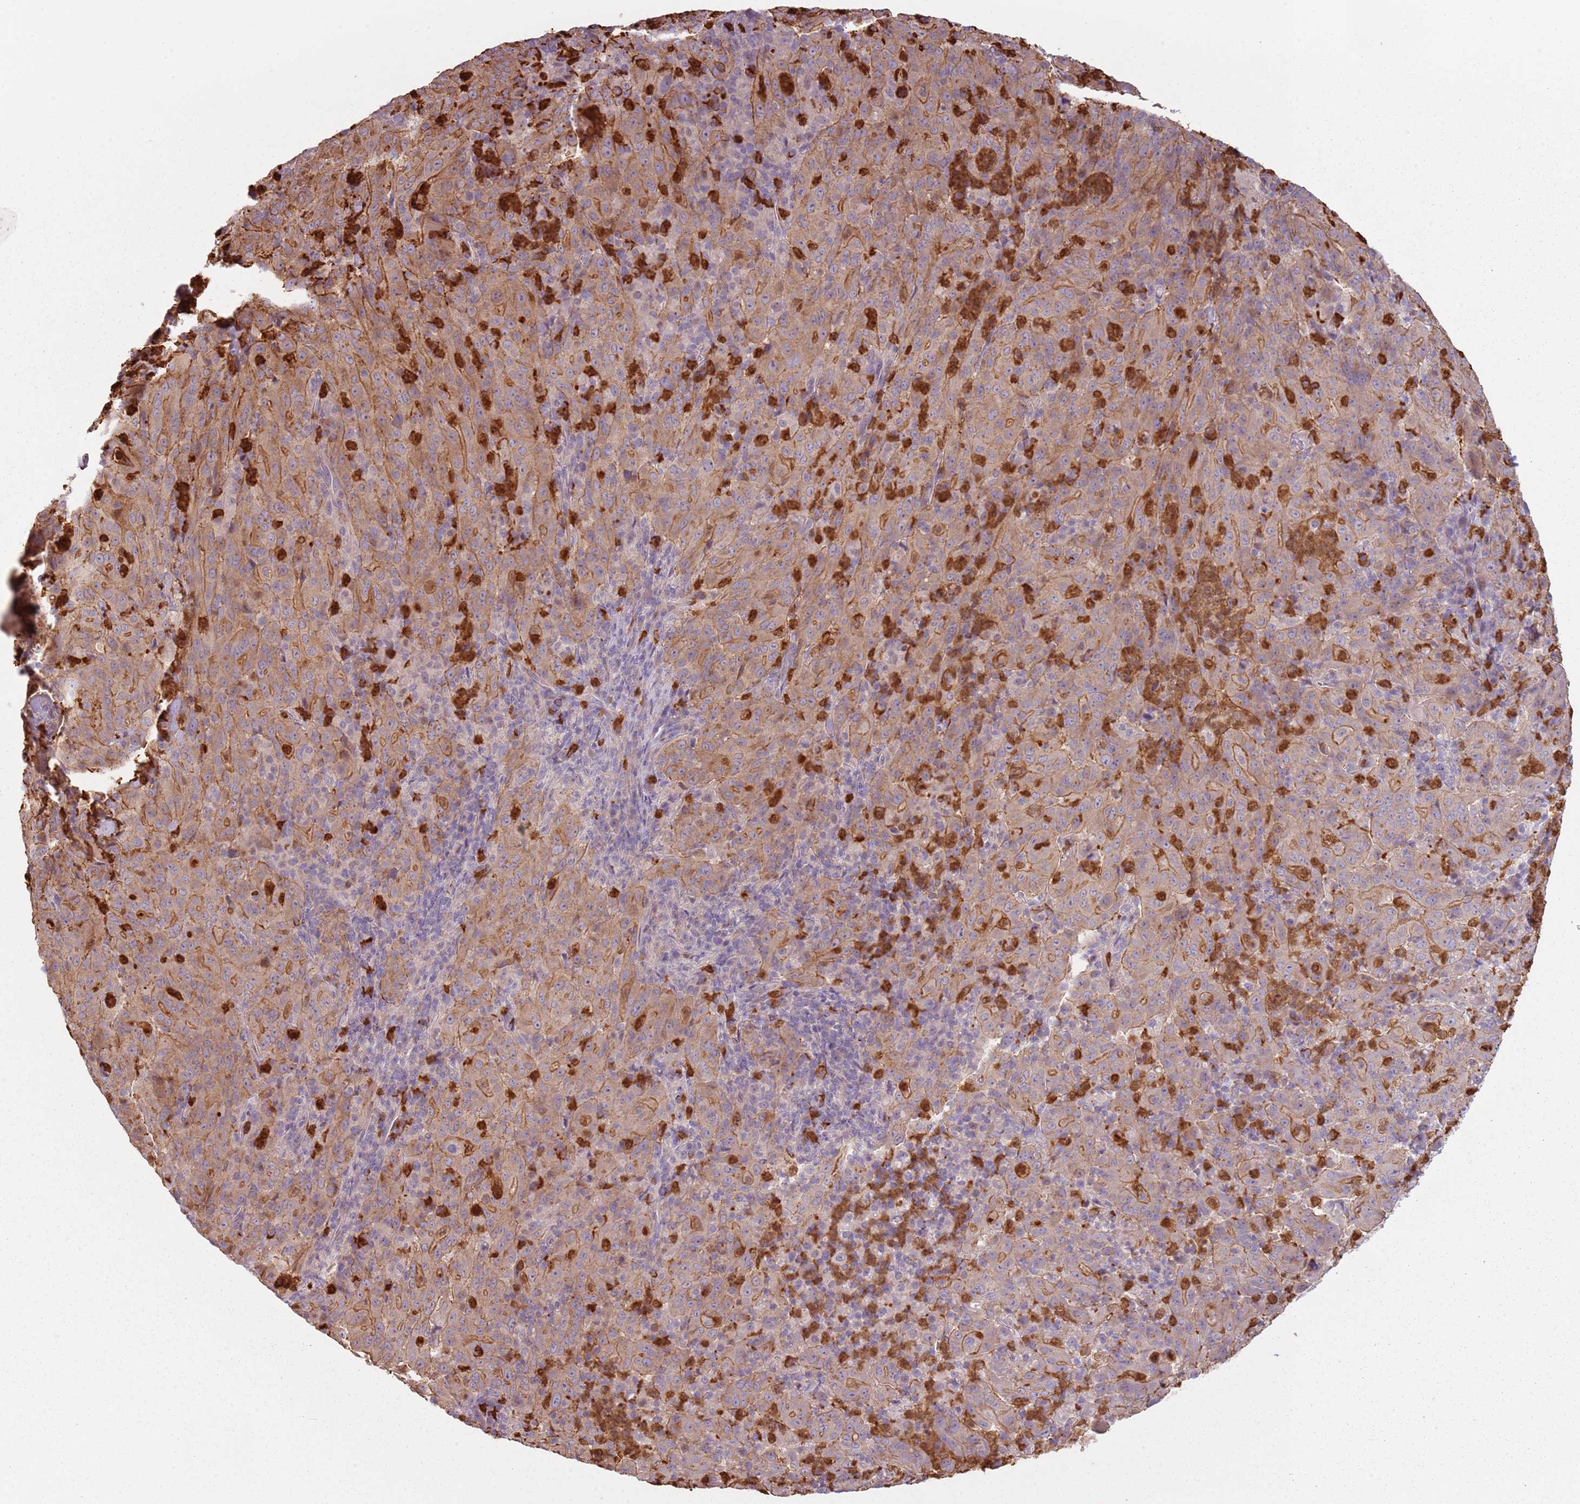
{"staining": {"intensity": "moderate", "quantity": ">75%", "location": "cytoplasmic/membranous"}, "tissue": "pancreatic cancer", "cell_type": "Tumor cells", "image_type": "cancer", "snomed": [{"axis": "morphology", "description": "Adenocarcinoma, NOS"}, {"axis": "topography", "description": "Pancreas"}], "caption": "Human pancreatic adenocarcinoma stained for a protein (brown) shows moderate cytoplasmic/membranous positive positivity in about >75% of tumor cells.", "gene": "SPAG4", "patient": {"sex": "male", "age": 63}}